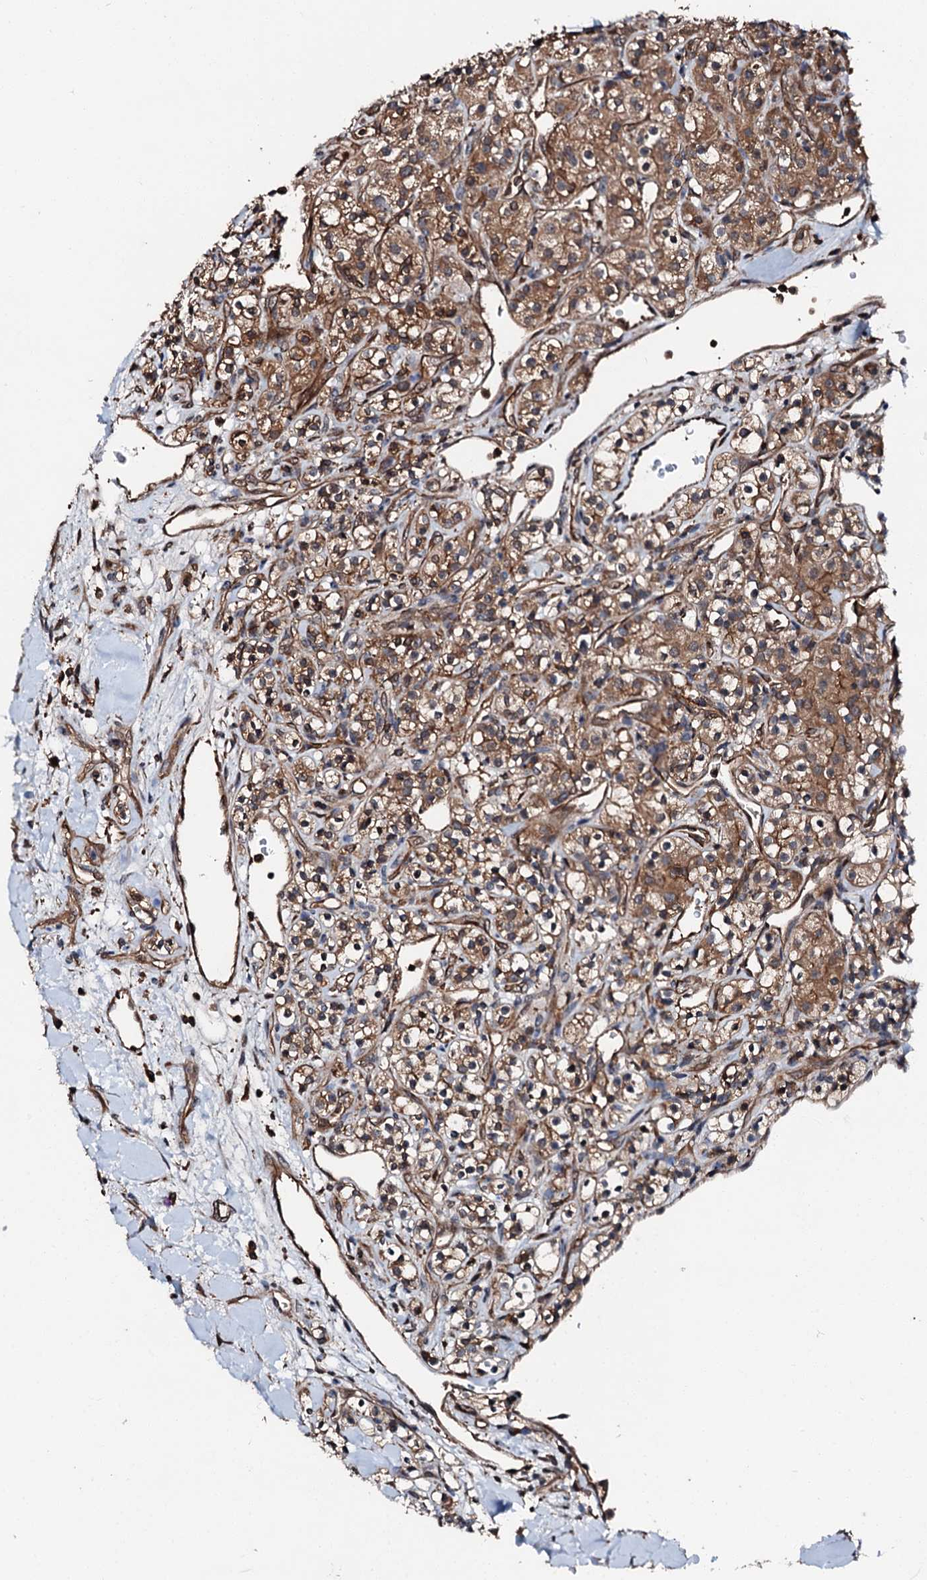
{"staining": {"intensity": "moderate", "quantity": ">75%", "location": "cytoplasmic/membranous"}, "tissue": "renal cancer", "cell_type": "Tumor cells", "image_type": "cancer", "snomed": [{"axis": "morphology", "description": "Adenocarcinoma, NOS"}, {"axis": "topography", "description": "Kidney"}], "caption": "Immunohistochemical staining of human renal adenocarcinoma displays medium levels of moderate cytoplasmic/membranous protein positivity in approximately >75% of tumor cells.", "gene": "FGD4", "patient": {"sex": "male", "age": 77}}